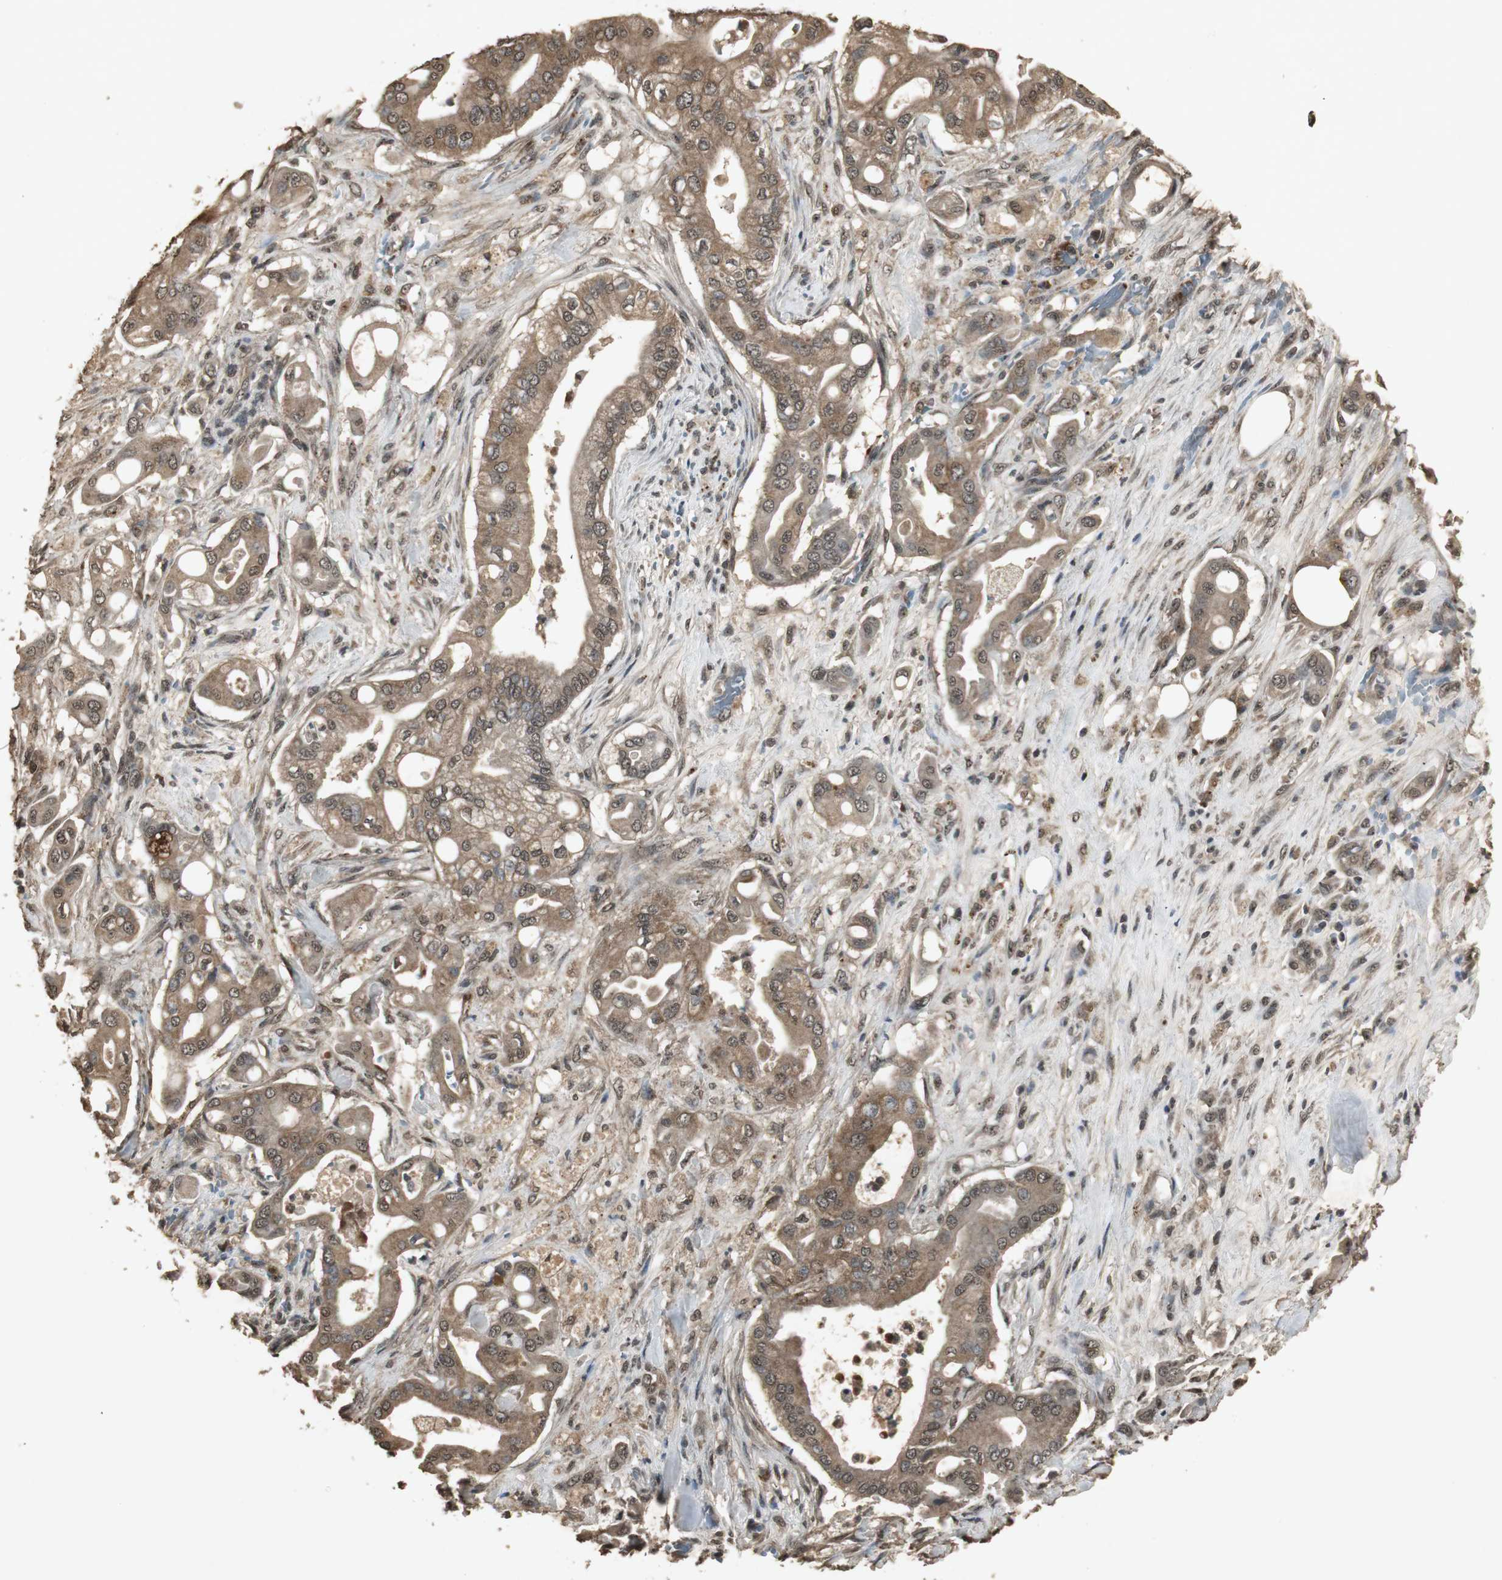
{"staining": {"intensity": "moderate", "quantity": ">75%", "location": "cytoplasmic/membranous,nuclear"}, "tissue": "liver cancer", "cell_type": "Tumor cells", "image_type": "cancer", "snomed": [{"axis": "morphology", "description": "Cholangiocarcinoma"}, {"axis": "topography", "description": "Liver"}], "caption": "Brown immunohistochemical staining in human liver cancer (cholangiocarcinoma) shows moderate cytoplasmic/membranous and nuclear positivity in about >75% of tumor cells.", "gene": "EMX1", "patient": {"sex": "female", "age": 68}}